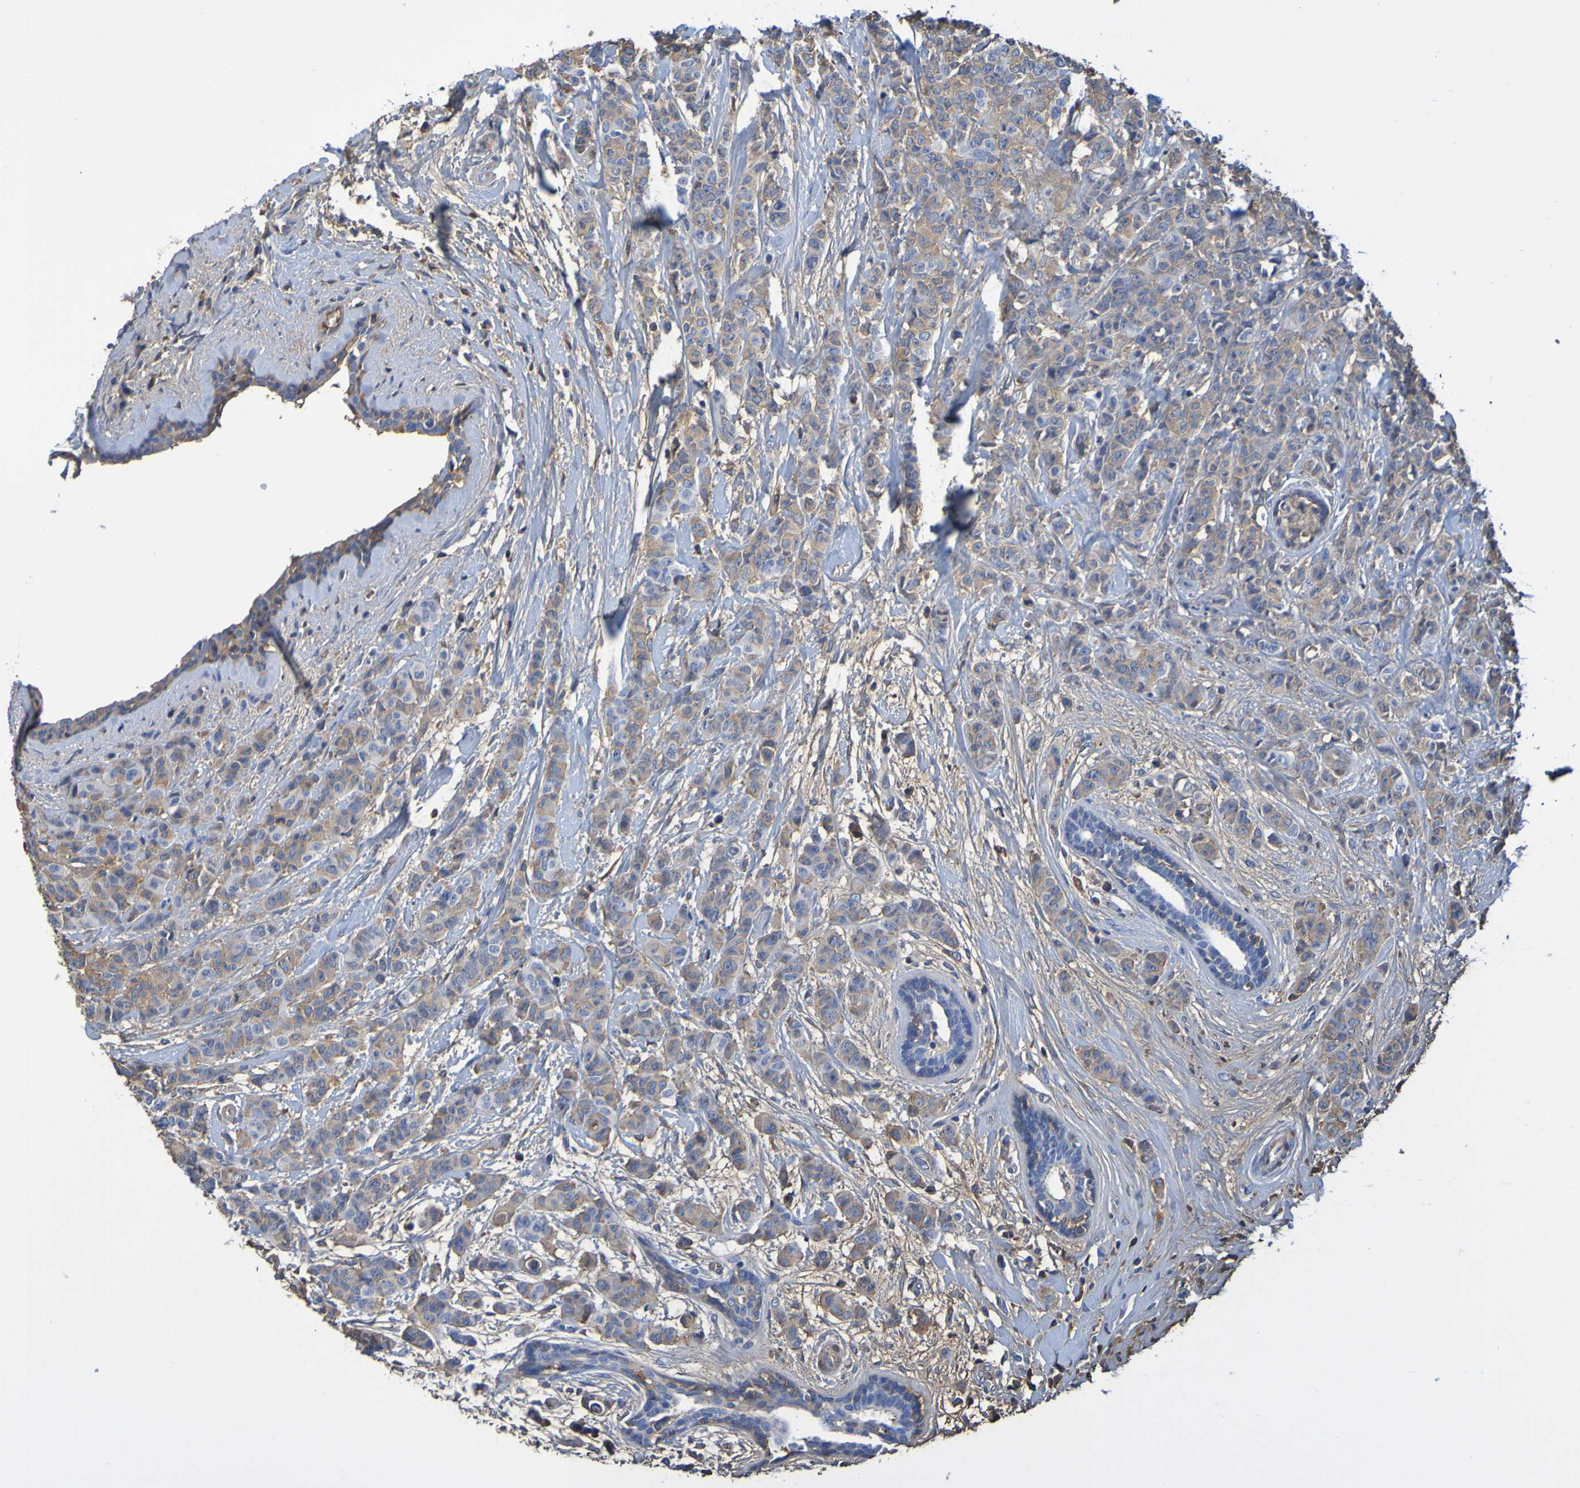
{"staining": {"intensity": "moderate", "quantity": "25%-75%", "location": "cytoplasmic/membranous"}, "tissue": "breast cancer", "cell_type": "Tumor cells", "image_type": "cancer", "snomed": [{"axis": "morphology", "description": "Normal tissue, NOS"}, {"axis": "morphology", "description": "Duct carcinoma"}, {"axis": "topography", "description": "Breast"}], "caption": "Immunohistochemical staining of breast cancer (infiltrating ductal carcinoma) demonstrates medium levels of moderate cytoplasmic/membranous protein staining in approximately 25%-75% of tumor cells.", "gene": "GAB3", "patient": {"sex": "female", "age": 40}}